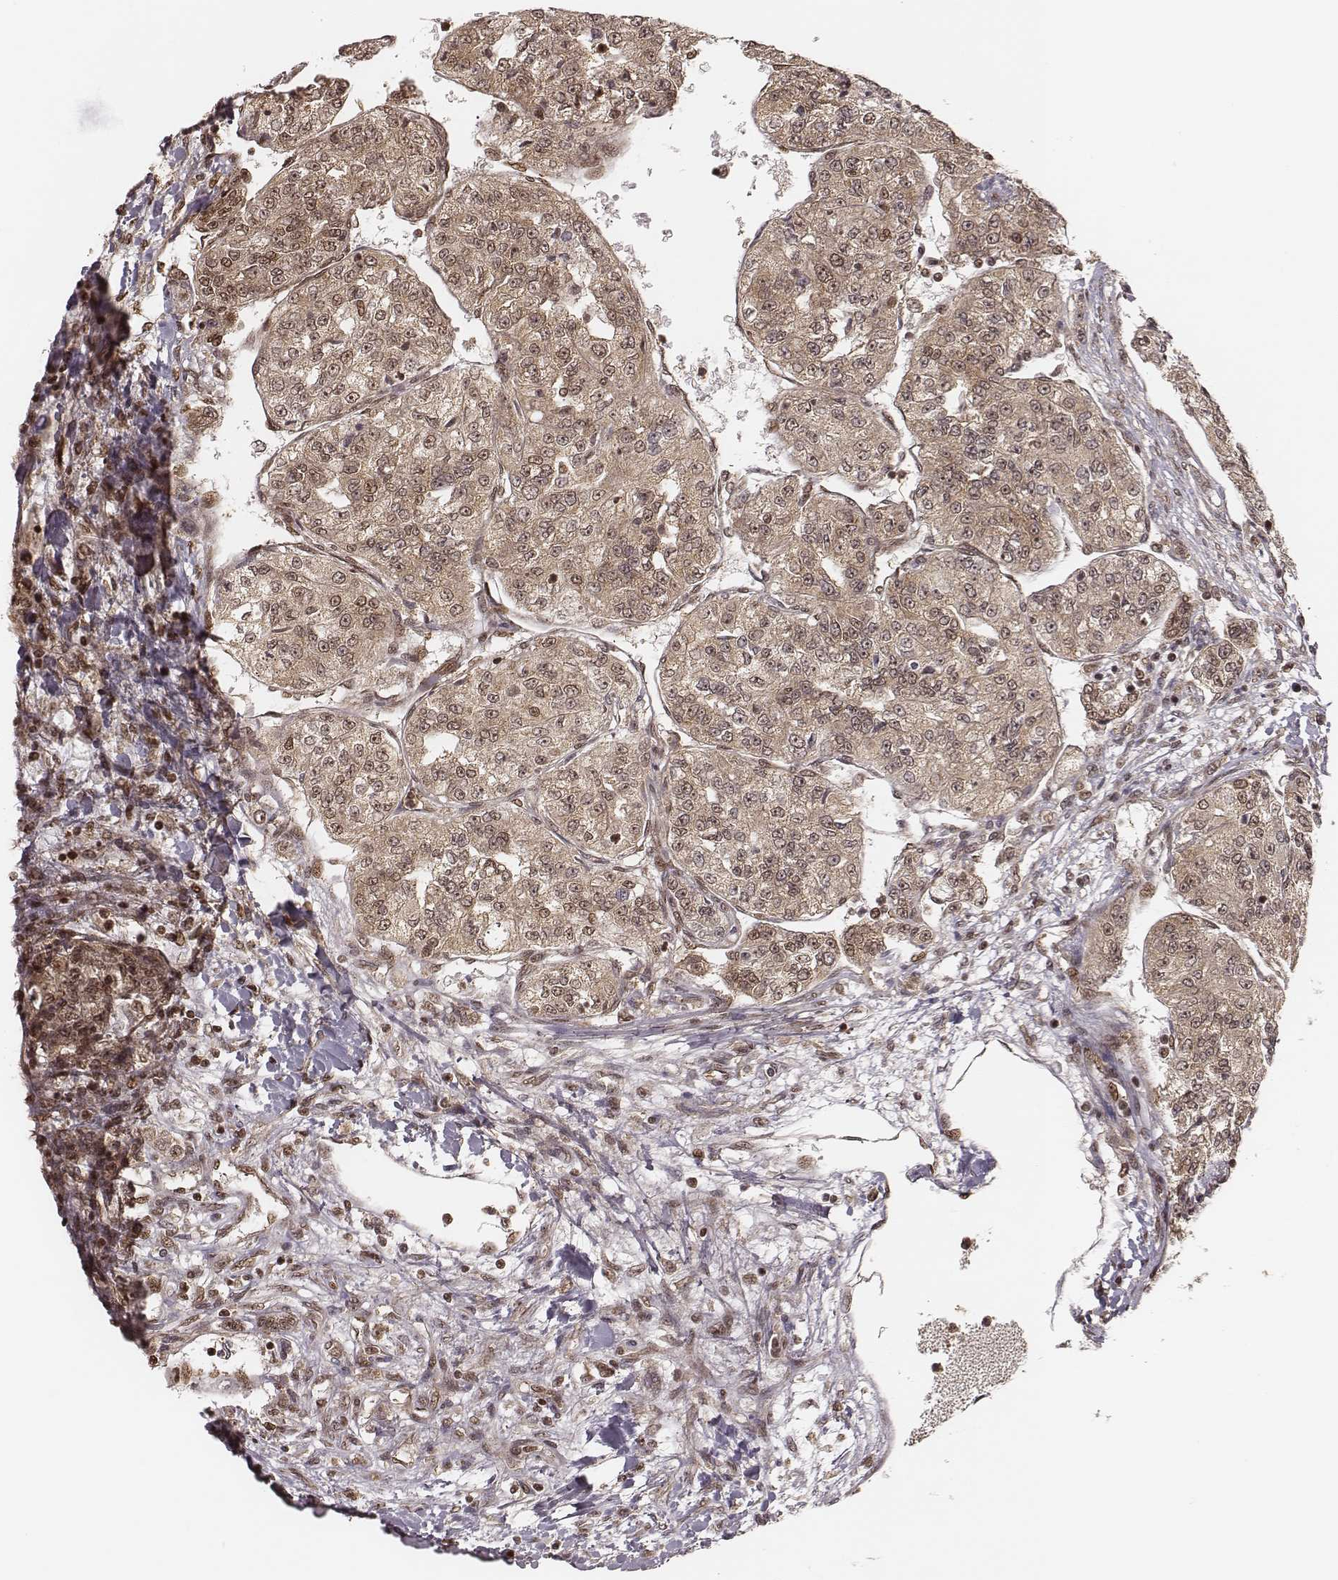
{"staining": {"intensity": "moderate", "quantity": "<25%", "location": "cytoplasmic/membranous,nuclear"}, "tissue": "renal cancer", "cell_type": "Tumor cells", "image_type": "cancer", "snomed": [{"axis": "morphology", "description": "Adenocarcinoma, NOS"}, {"axis": "topography", "description": "Kidney"}], "caption": "An immunohistochemistry micrograph of neoplastic tissue is shown. Protein staining in brown labels moderate cytoplasmic/membranous and nuclear positivity in renal cancer within tumor cells.", "gene": "NFX1", "patient": {"sex": "female", "age": 63}}